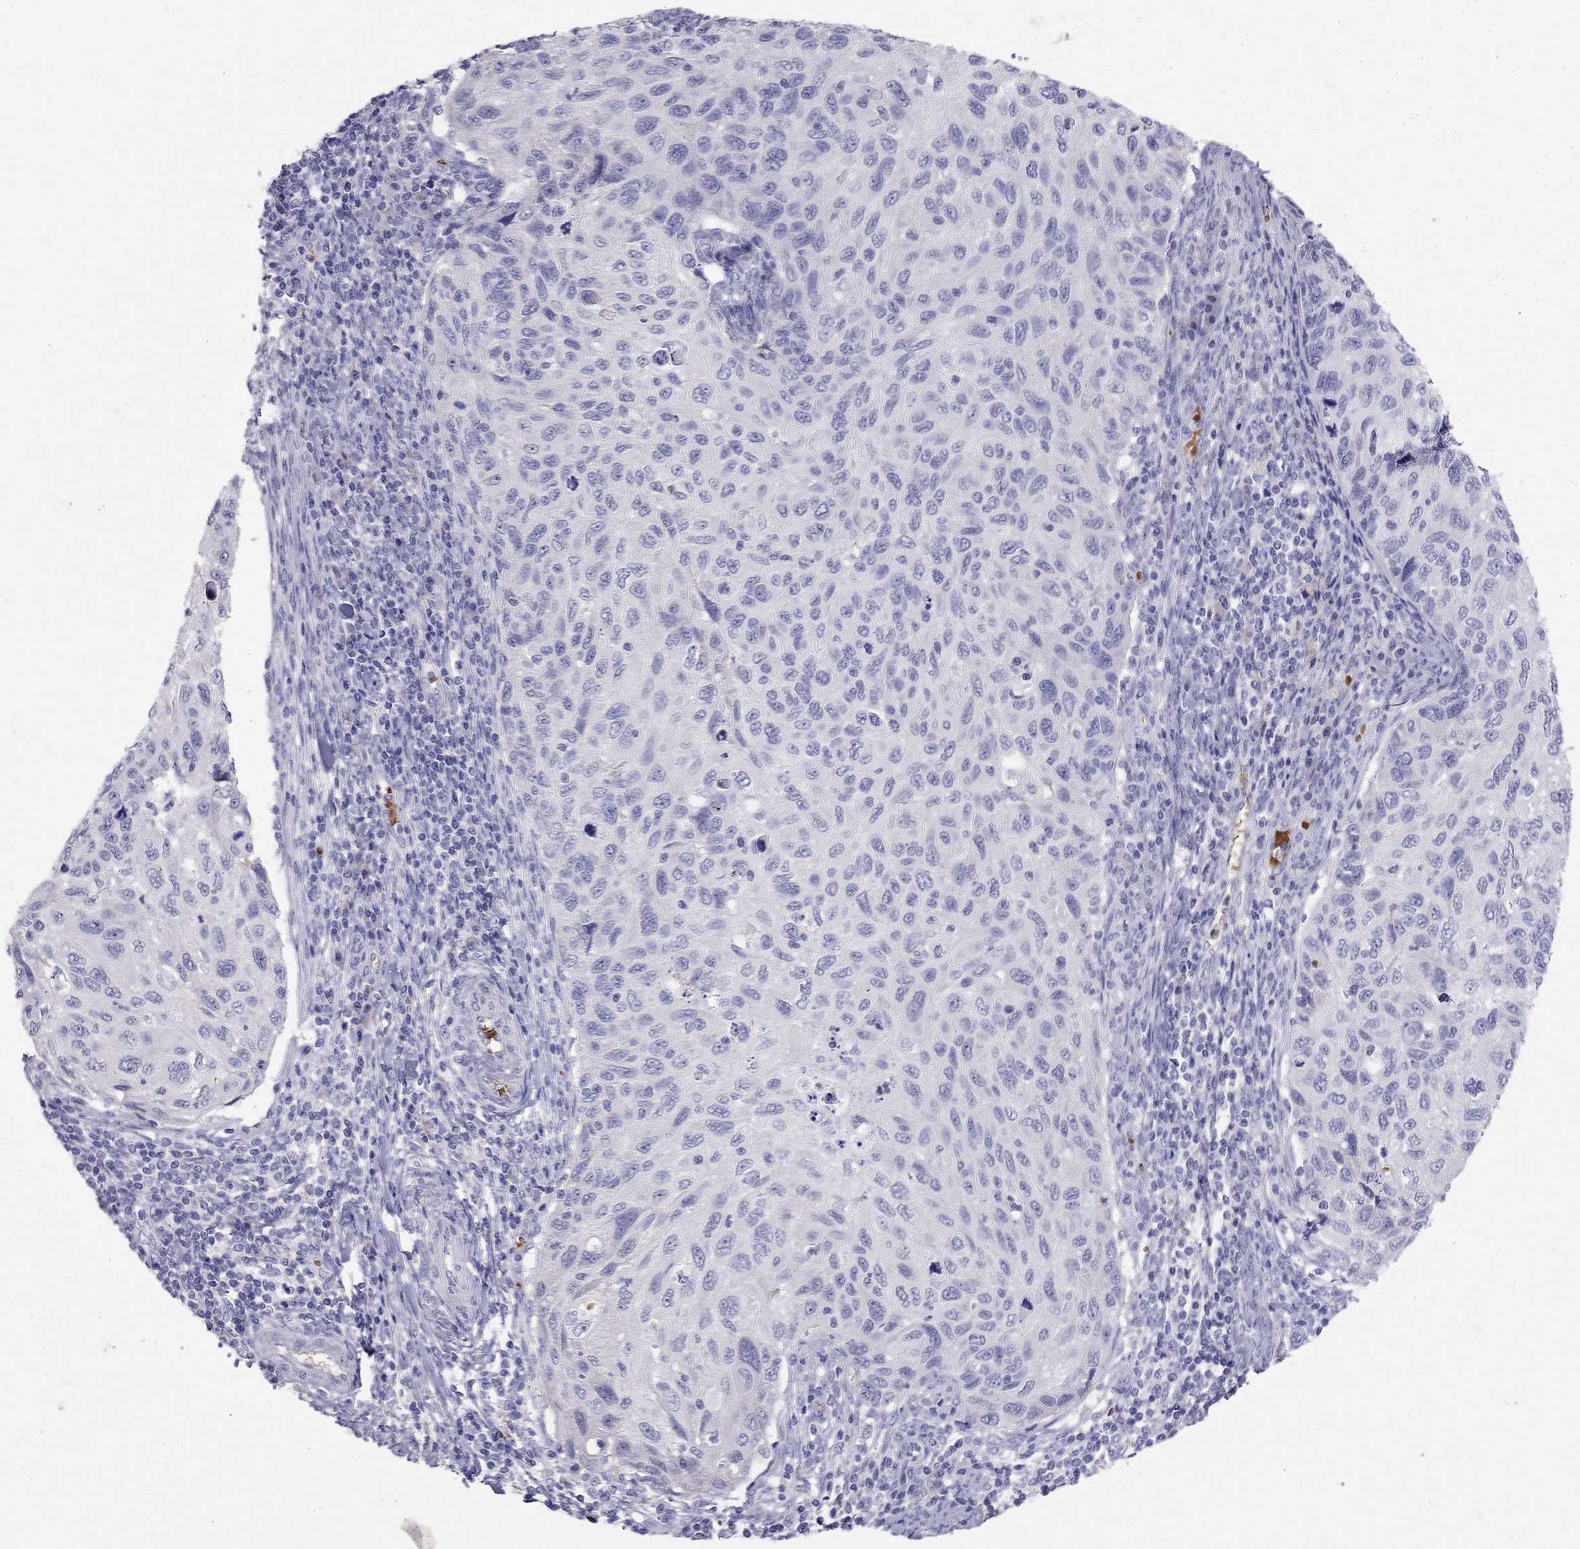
{"staining": {"intensity": "negative", "quantity": "none", "location": "none"}, "tissue": "cervical cancer", "cell_type": "Tumor cells", "image_type": "cancer", "snomed": [{"axis": "morphology", "description": "Squamous cell carcinoma, NOS"}, {"axis": "topography", "description": "Cervix"}], "caption": "Immunohistochemistry micrograph of neoplastic tissue: squamous cell carcinoma (cervical) stained with DAB demonstrates no significant protein staining in tumor cells.", "gene": "RHD", "patient": {"sex": "female", "age": 70}}